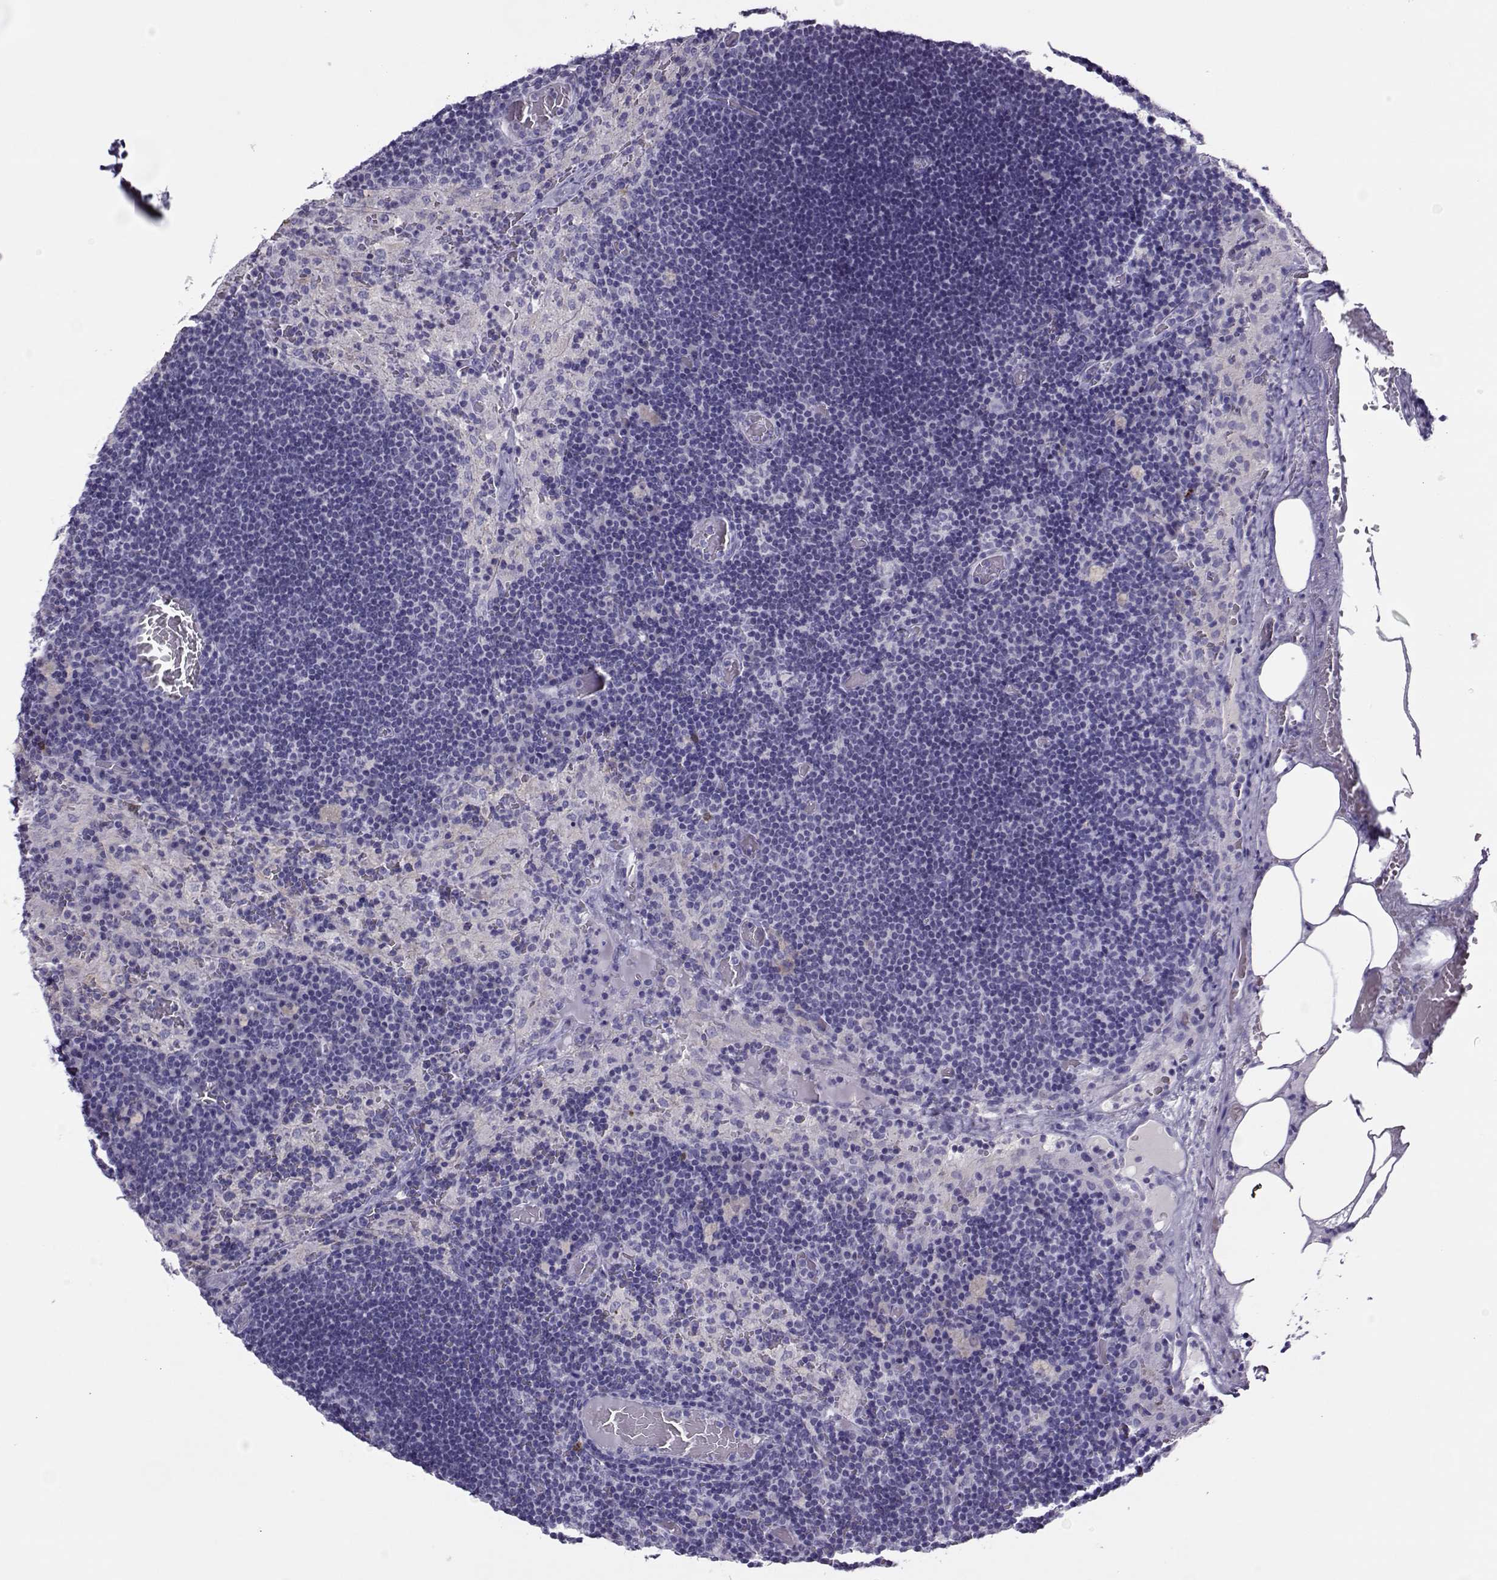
{"staining": {"intensity": "negative", "quantity": "none", "location": "none"}, "tissue": "lymph node", "cell_type": "Germinal center cells", "image_type": "normal", "snomed": [{"axis": "morphology", "description": "Normal tissue, NOS"}, {"axis": "topography", "description": "Lymph node"}], "caption": "This is a micrograph of IHC staining of unremarkable lymph node, which shows no positivity in germinal center cells. The staining is performed using DAB brown chromogen with nuclei counter-stained in using hematoxylin.", "gene": "LINGO1", "patient": {"sex": "male", "age": 63}}